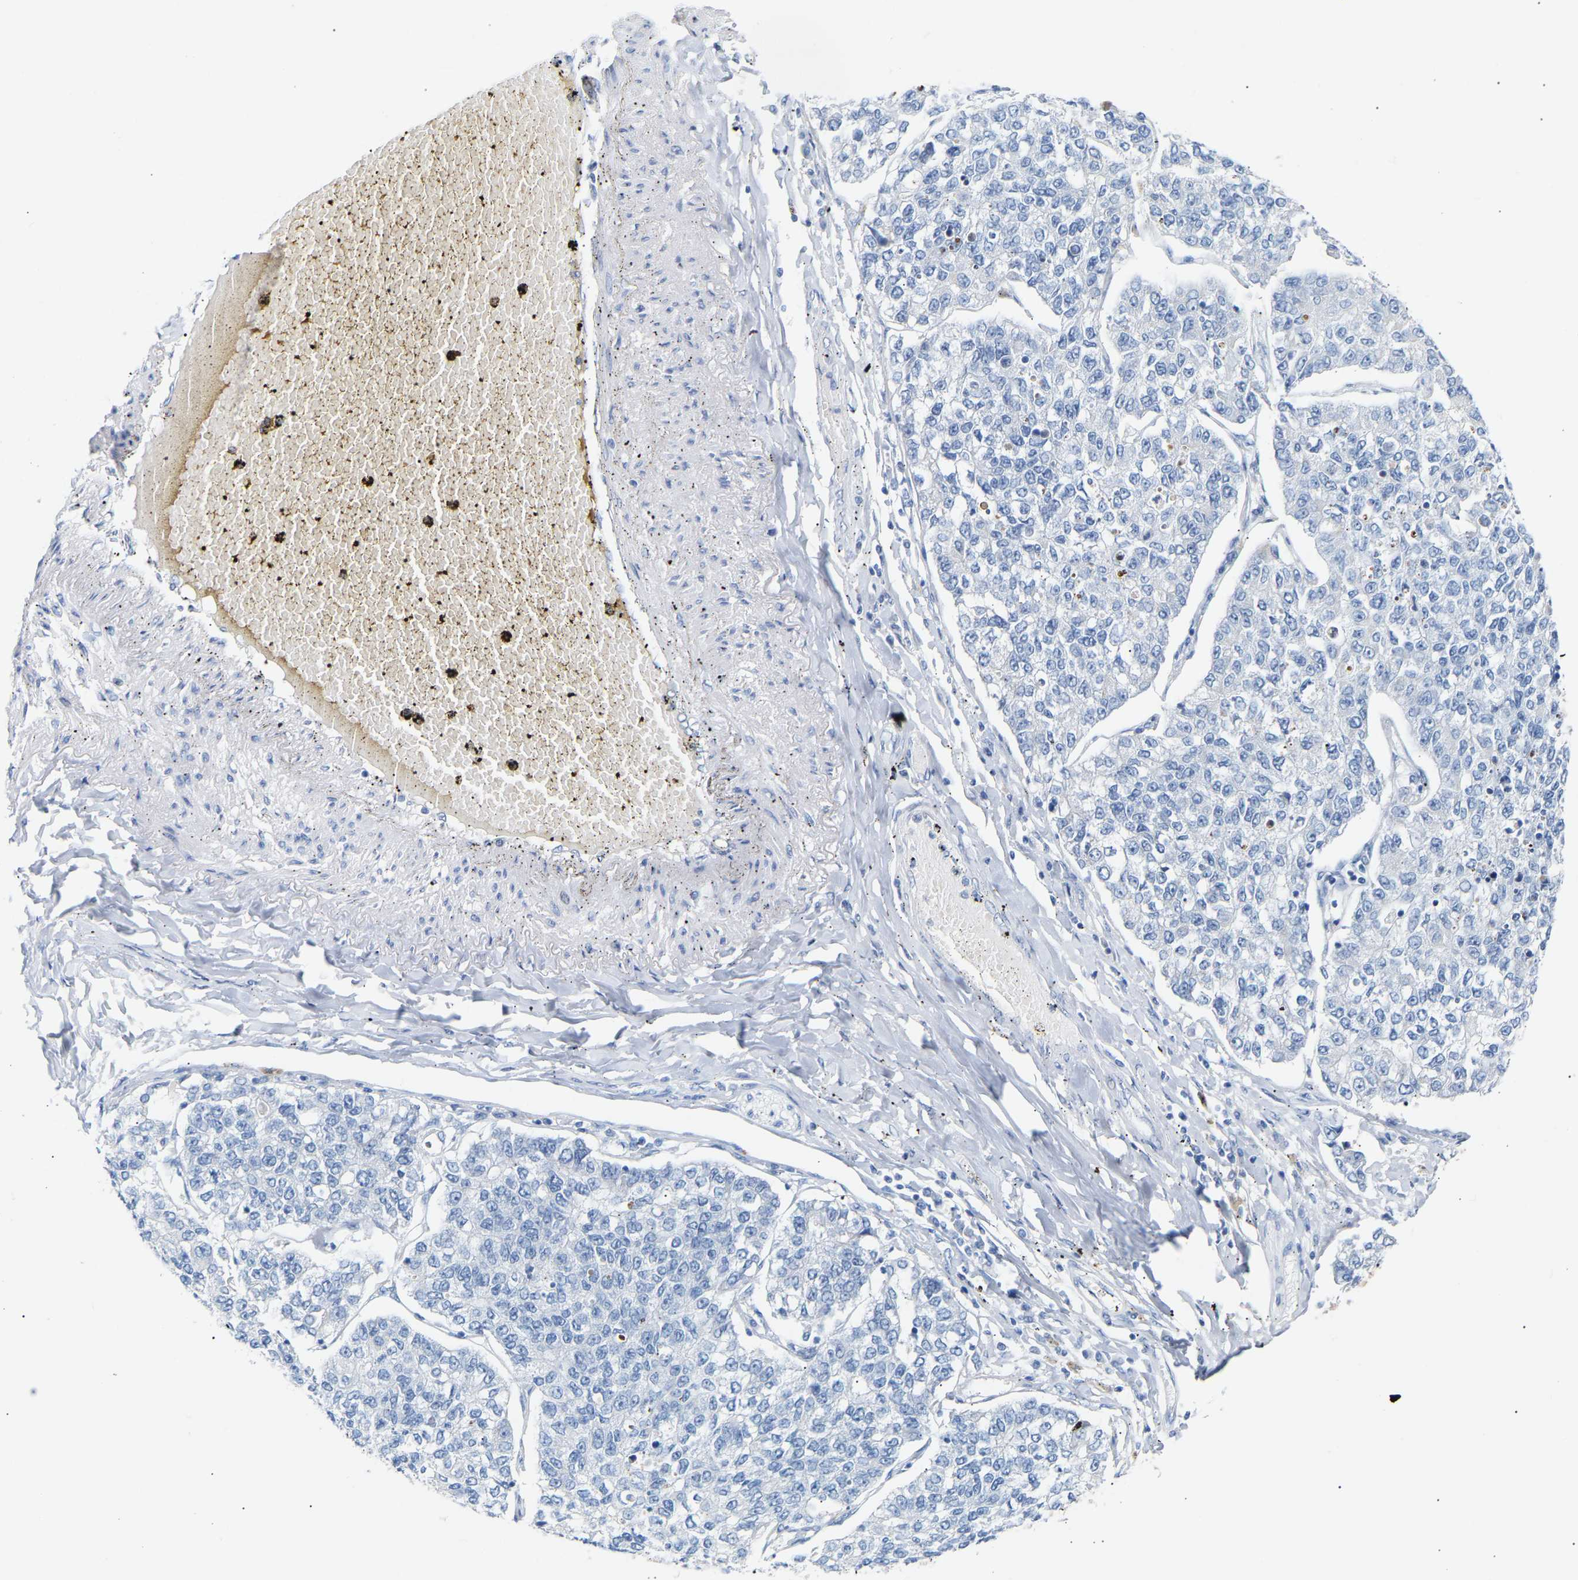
{"staining": {"intensity": "negative", "quantity": "none", "location": "none"}, "tissue": "lung cancer", "cell_type": "Tumor cells", "image_type": "cancer", "snomed": [{"axis": "morphology", "description": "Adenocarcinoma, NOS"}, {"axis": "topography", "description": "Lung"}], "caption": "IHC photomicrograph of human adenocarcinoma (lung) stained for a protein (brown), which shows no staining in tumor cells.", "gene": "PEX1", "patient": {"sex": "male", "age": 49}}